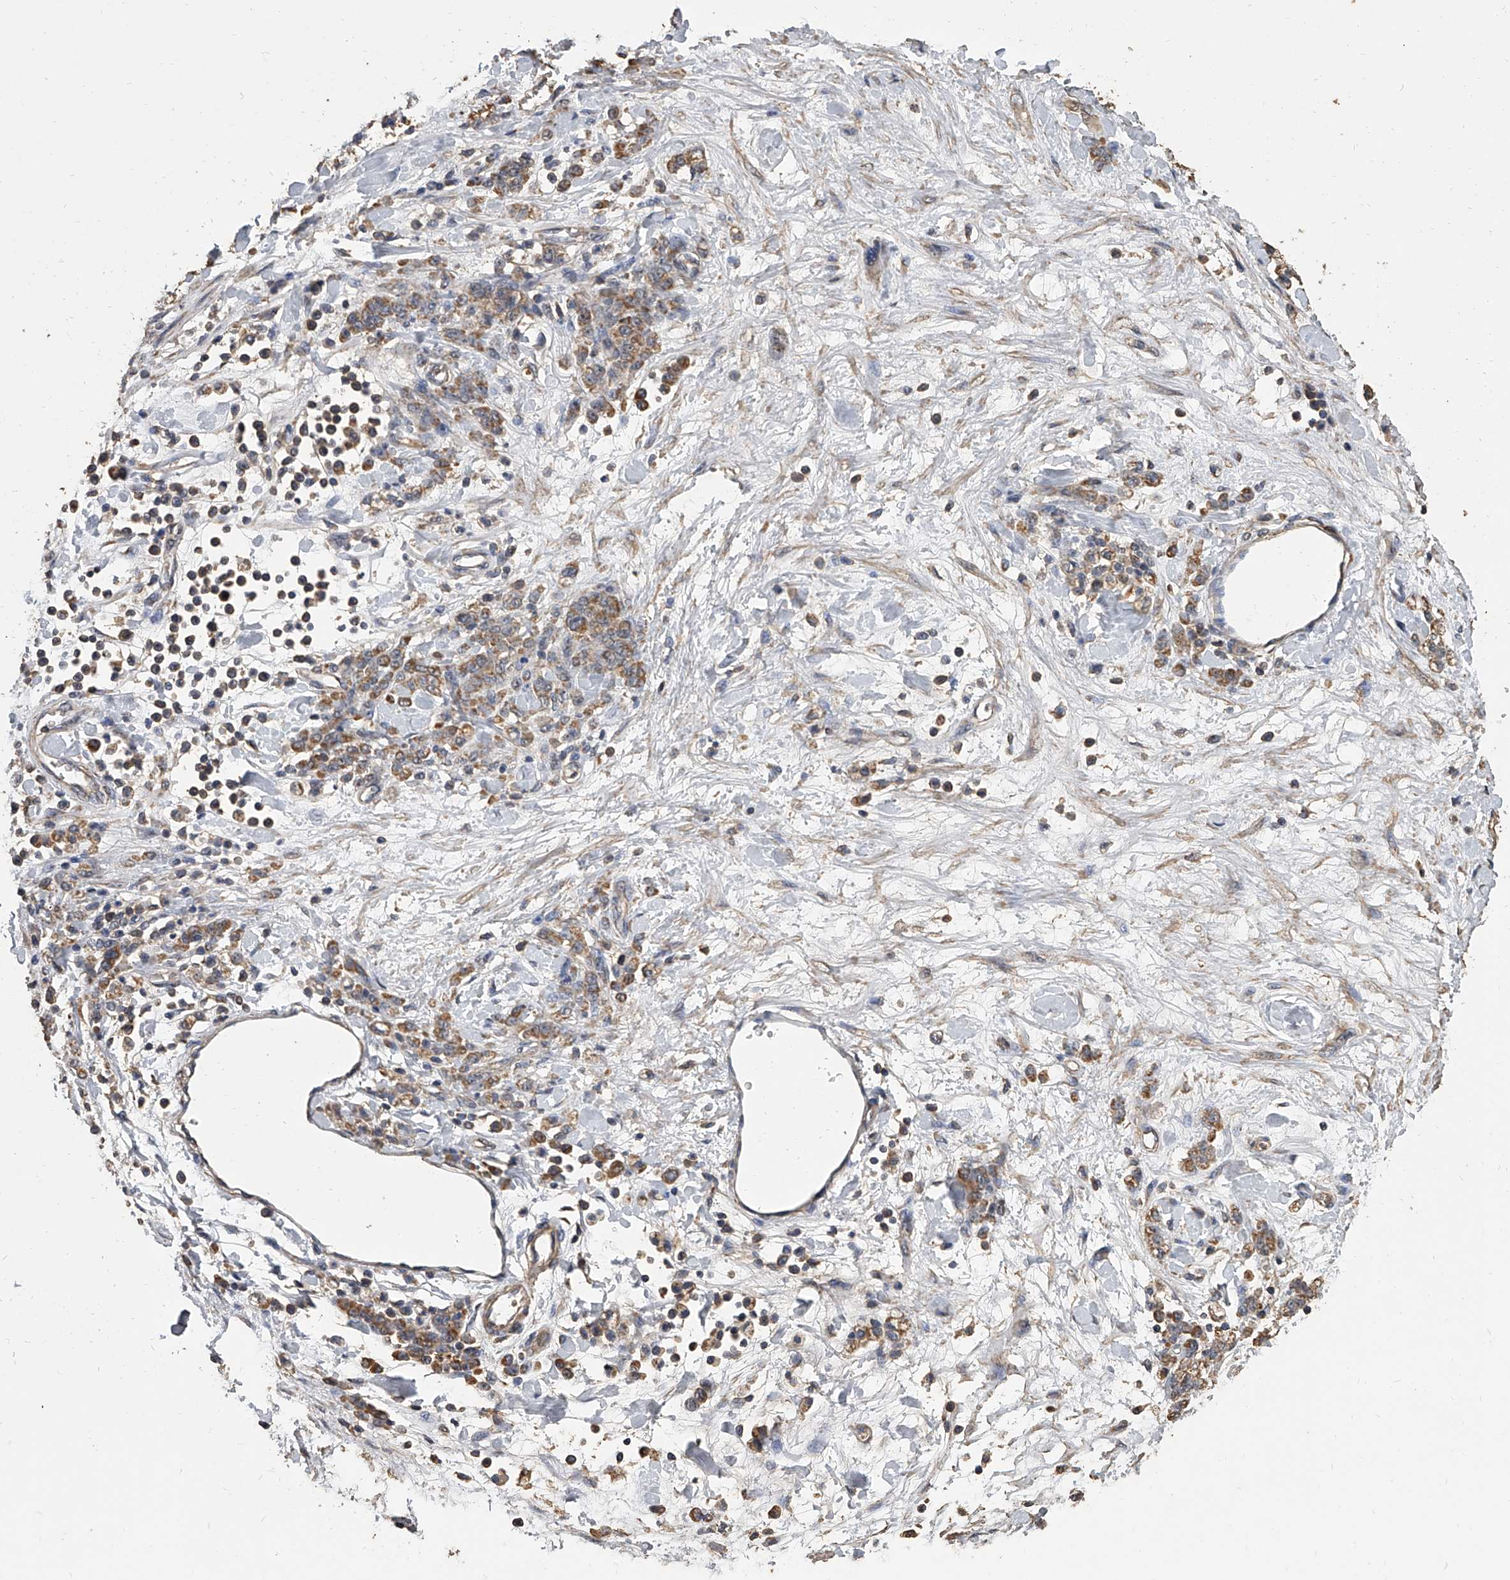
{"staining": {"intensity": "moderate", "quantity": ">75%", "location": "cytoplasmic/membranous"}, "tissue": "stomach cancer", "cell_type": "Tumor cells", "image_type": "cancer", "snomed": [{"axis": "morphology", "description": "Normal tissue, NOS"}, {"axis": "morphology", "description": "Adenocarcinoma, NOS"}, {"axis": "topography", "description": "Stomach"}], "caption": "Approximately >75% of tumor cells in human stomach adenocarcinoma reveal moderate cytoplasmic/membranous protein expression as visualized by brown immunohistochemical staining.", "gene": "MRPL28", "patient": {"sex": "male", "age": 82}}